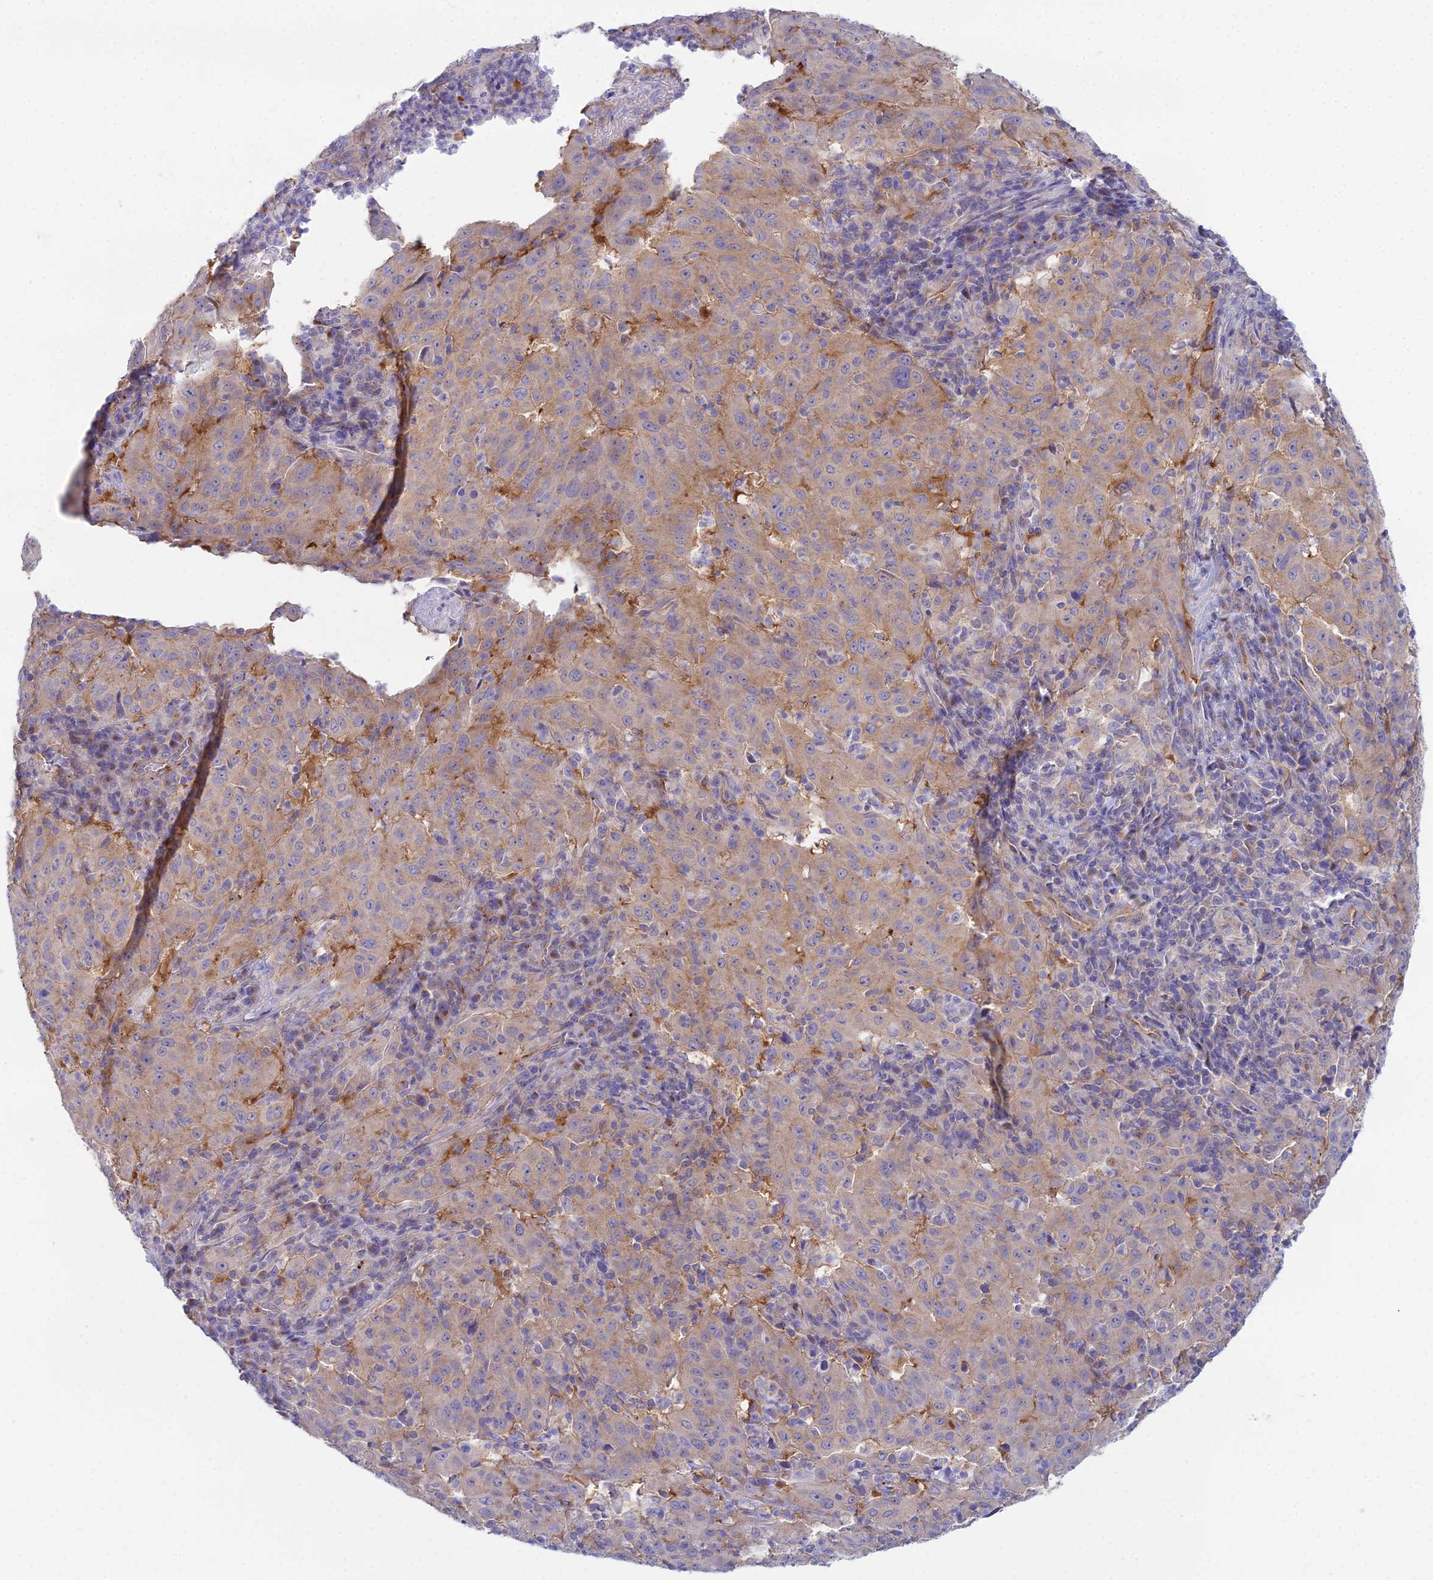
{"staining": {"intensity": "moderate", "quantity": ">75%", "location": "cytoplasmic/membranous"}, "tissue": "pancreatic cancer", "cell_type": "Tumor cells", "image_type": "cancer", "snomed": [{"axis": "morphology", "description": "Adenocarcinoma, NOS"}, {"axis": "topography", "description": "Pancreas"}], "caption": "Immunohistochemistry (IHC) micrograph of neoplastic tissue: pancreatic adenocarcinoma stained using immunohistochemistry exhibits medium levels of moderate protein expression localized specifically in the cytoplasmic/membranous of tumor cells, appearing as a cytoplasmic/membranous brown color.", "gene": "ZNF564", "patient": {"sex": "male", "age": 63}}